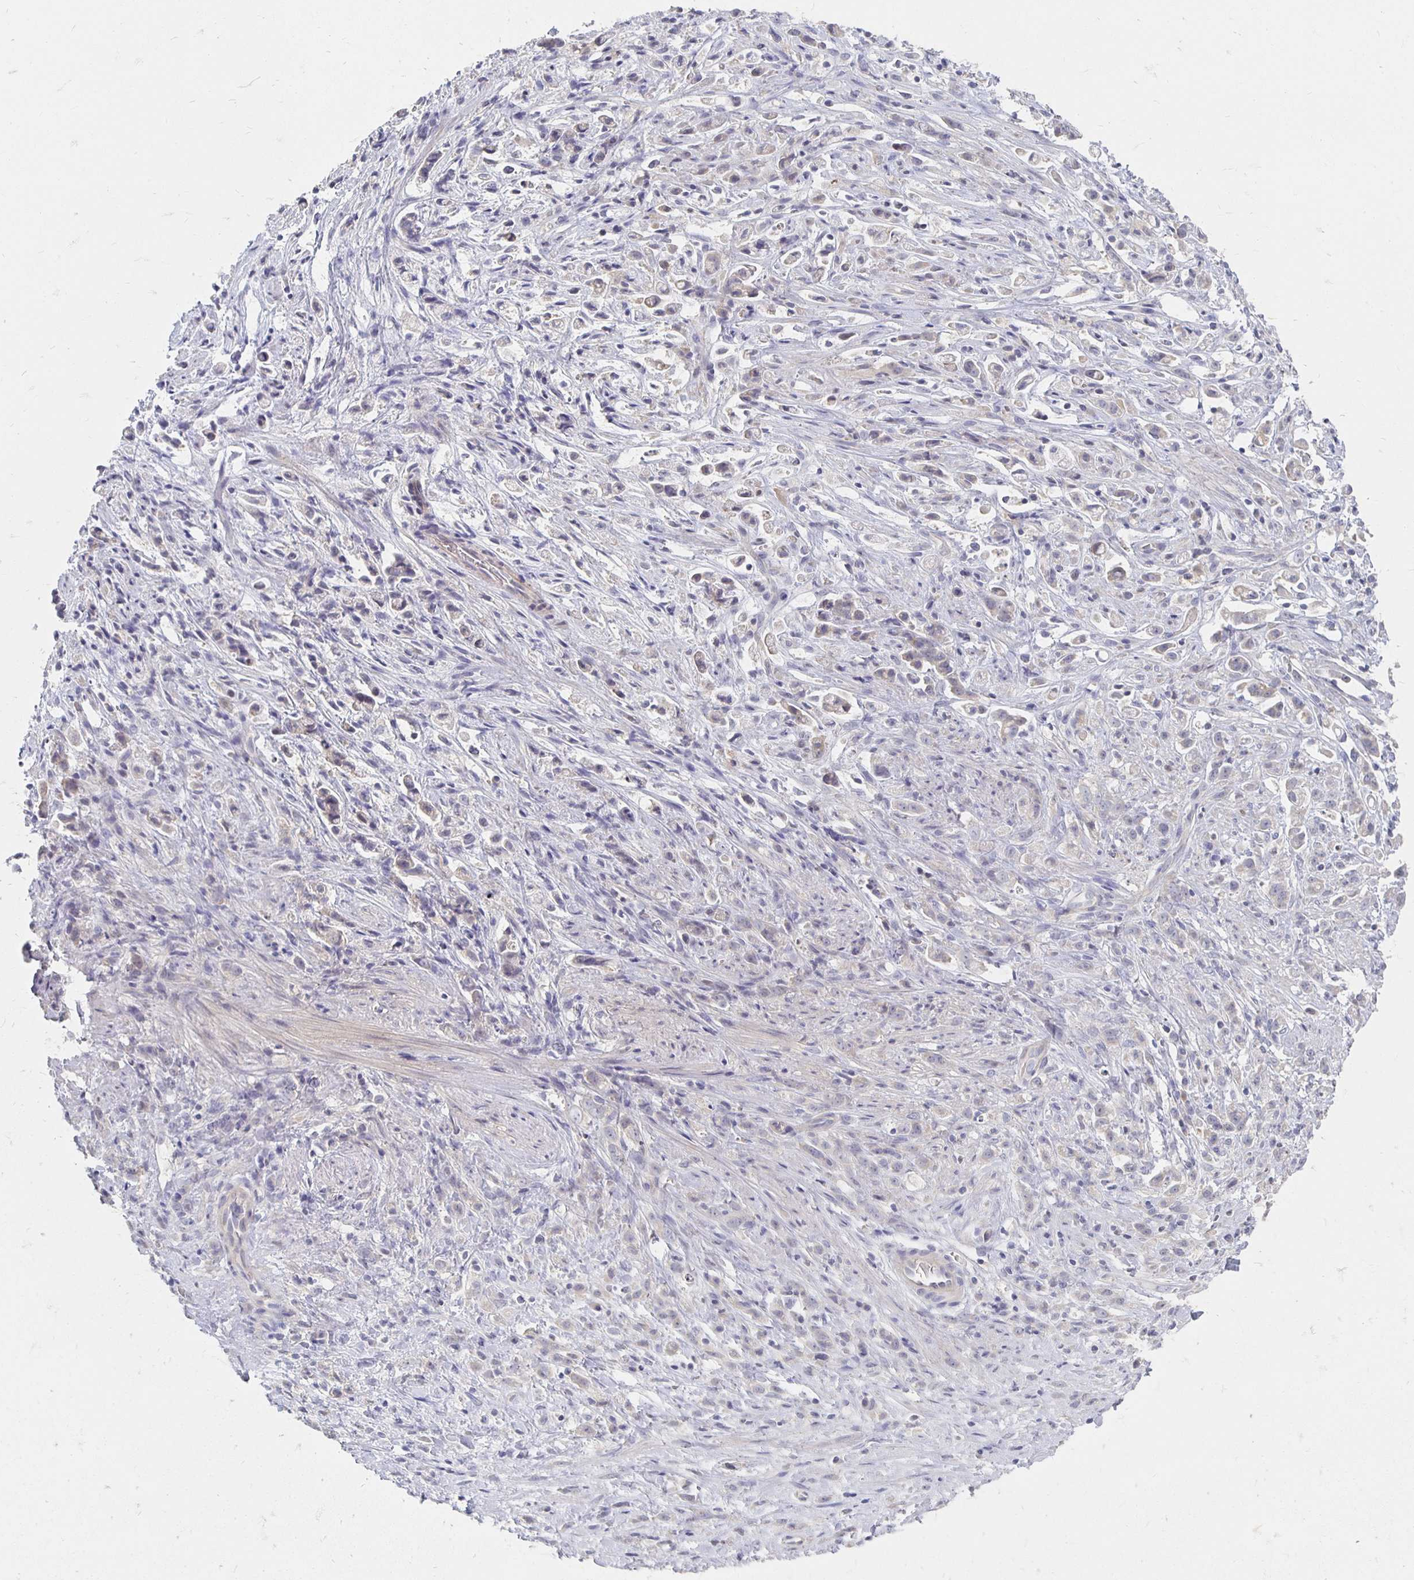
{"staining": {"intensity": "negative", "quantity": "none", "location": "none"}, "tissue": "stomach cancer", "cell_type": "Tumor cells", "image_type": "cancer", "snomed": [{"axis": "morphology", "description": "Adenocarcinoma, NOS"}, {"axis": "topography", "description": "Stomach"}], "caption": "The photomicrograph displays no staining of tumor cells in stomach cancer.", "gene": "FKRP", "patient": {"sex": "female", "age": 60}}